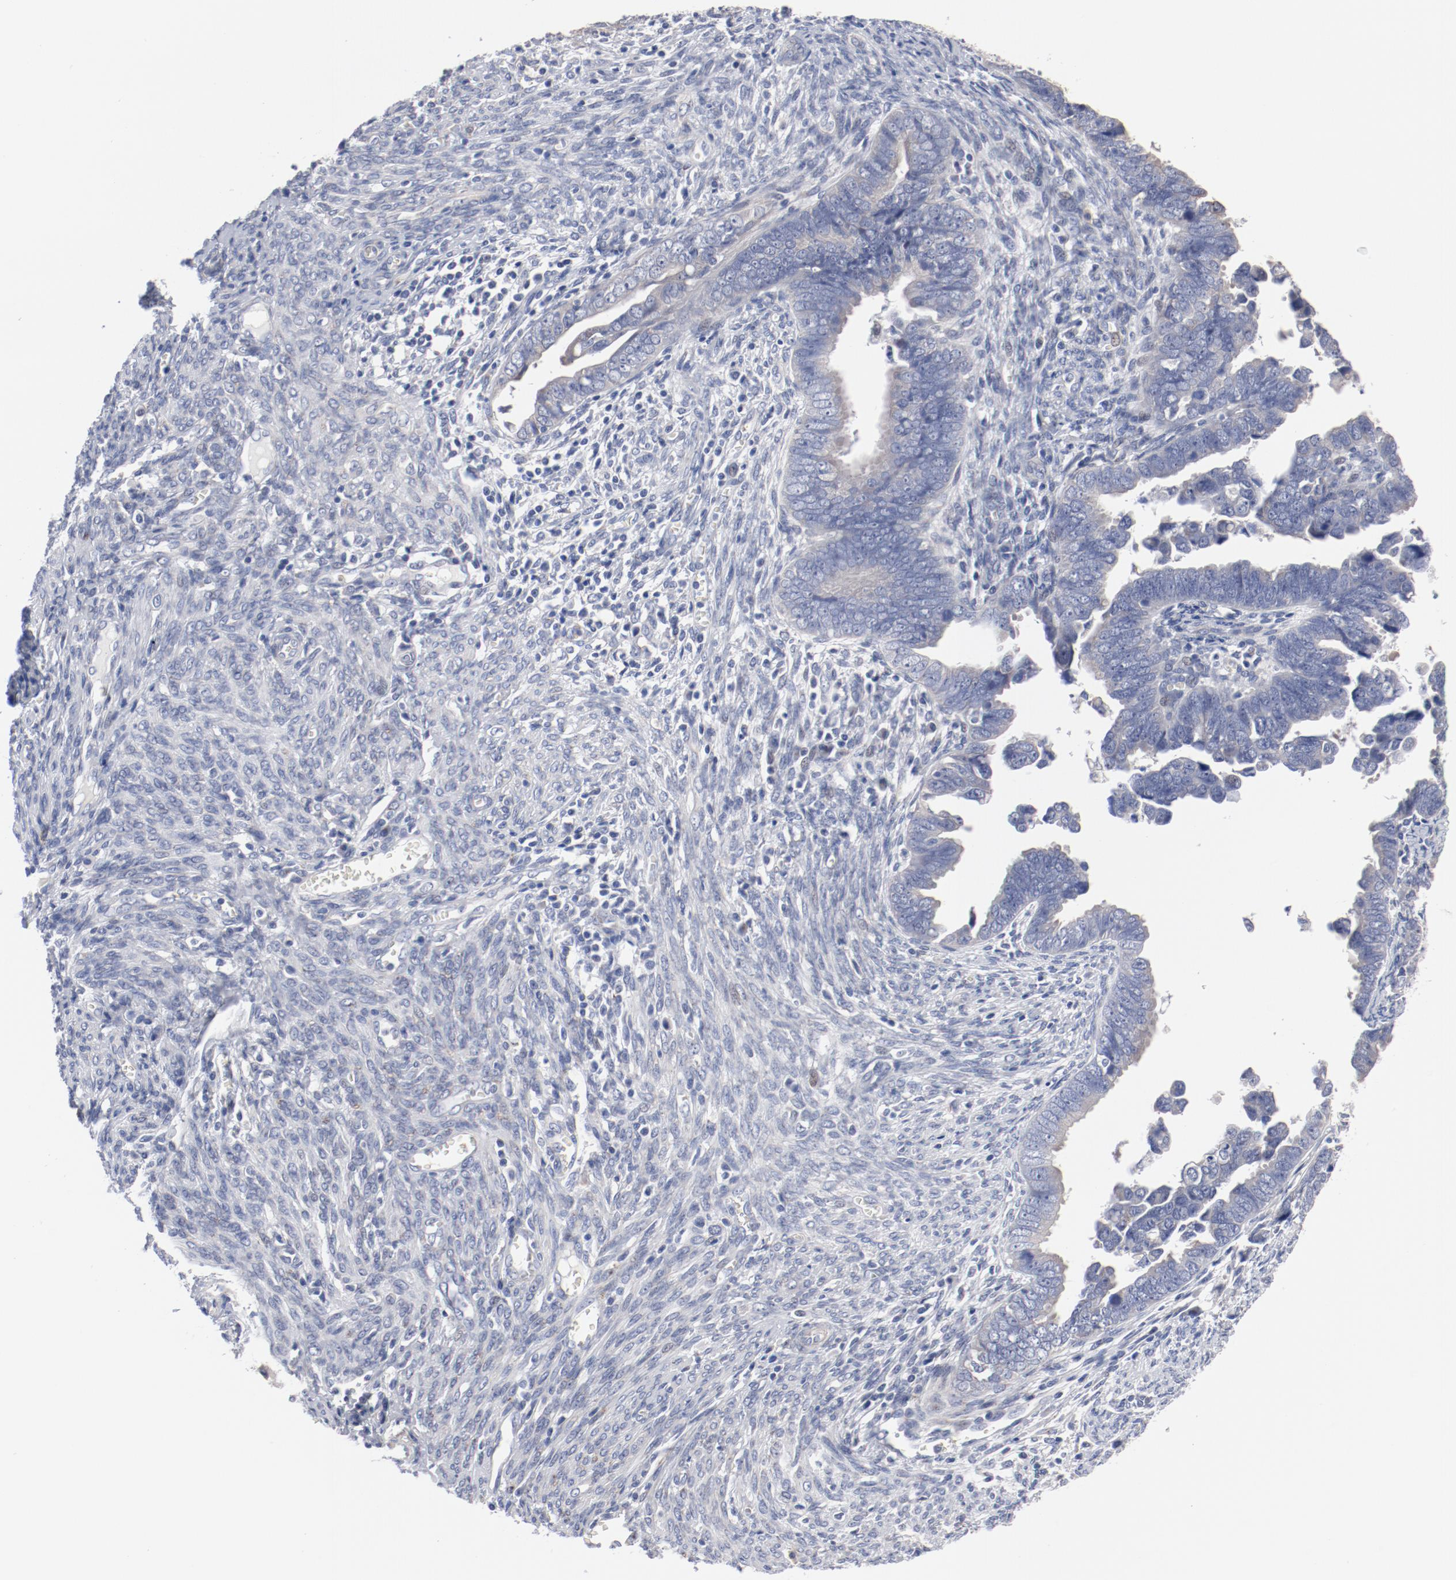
{"staining": {"intensity": "negative", "quantity": "none", "location": "none"}, "tissue": "endometrial cancer", "cell_type": "Tumor cells", "image_type": "cancer", "snomed": [{"axis": "morphology", "description": "Adenocarcinoma, NOS"}, {"axis": "topography", "description": "Endometrium"}], "caption": "This is an immunohistochemistry histopathology image of endometrial cancer. There is no staining in tumor cells.", "gene": "GPR143", "patient": {"sex": "female", "age": 75}}